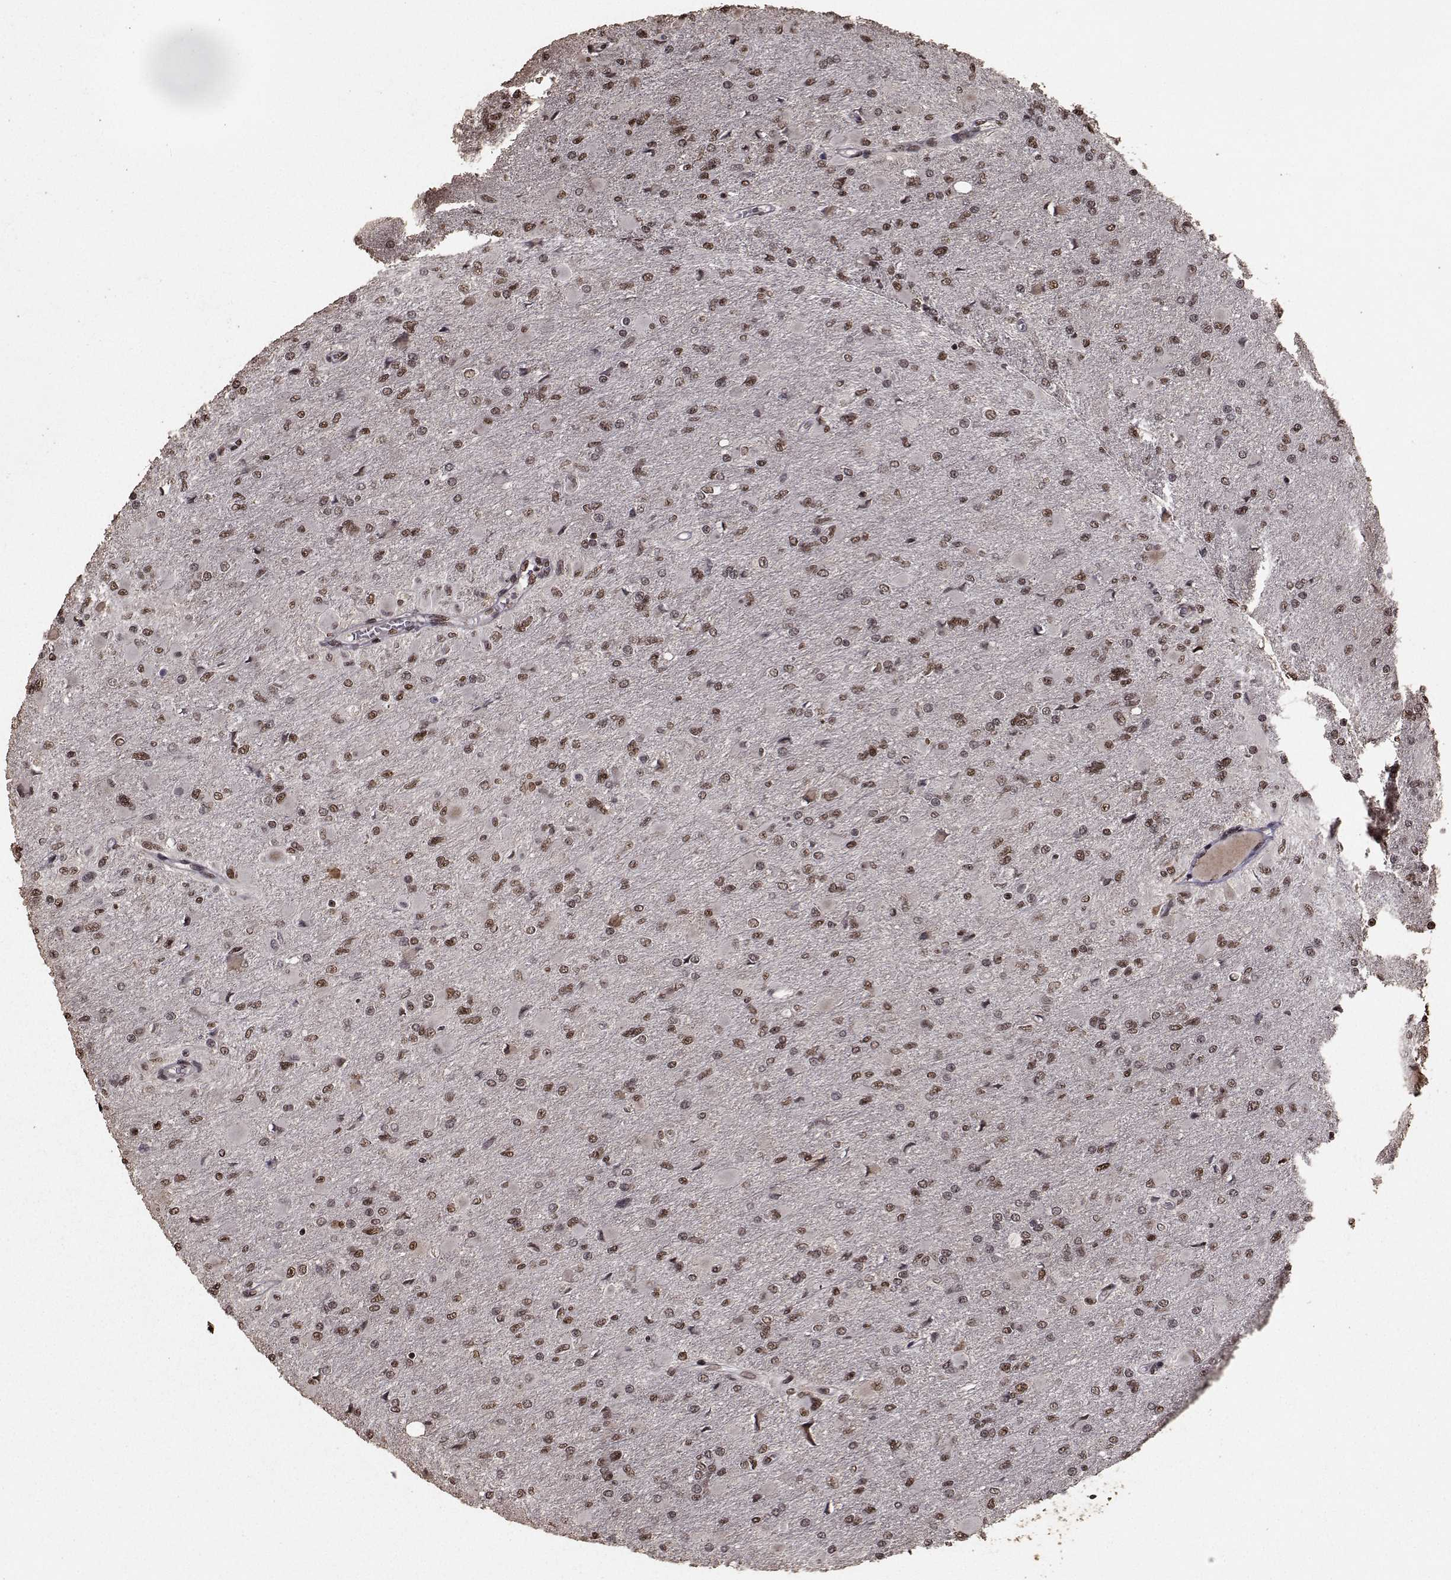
{"staining": {"intensity": "moderate", "quantity": ">75%", "location": "nuclear"}, "tissue": "glioma", "cell_type": "Tumor cells", "image_type": "cancer", "snomed": [{"axis": "morphology", "description": "Glioma, malignant, High grade"}, {"axis": "topography", "description": "Cerebral cortex"}], "caption": "Protein expression analysis of glioma displays moderate nuclear expression in about >75% of tumor cells.", "gene": "SF1", "patient": {"sex": "female", "age": 36}}